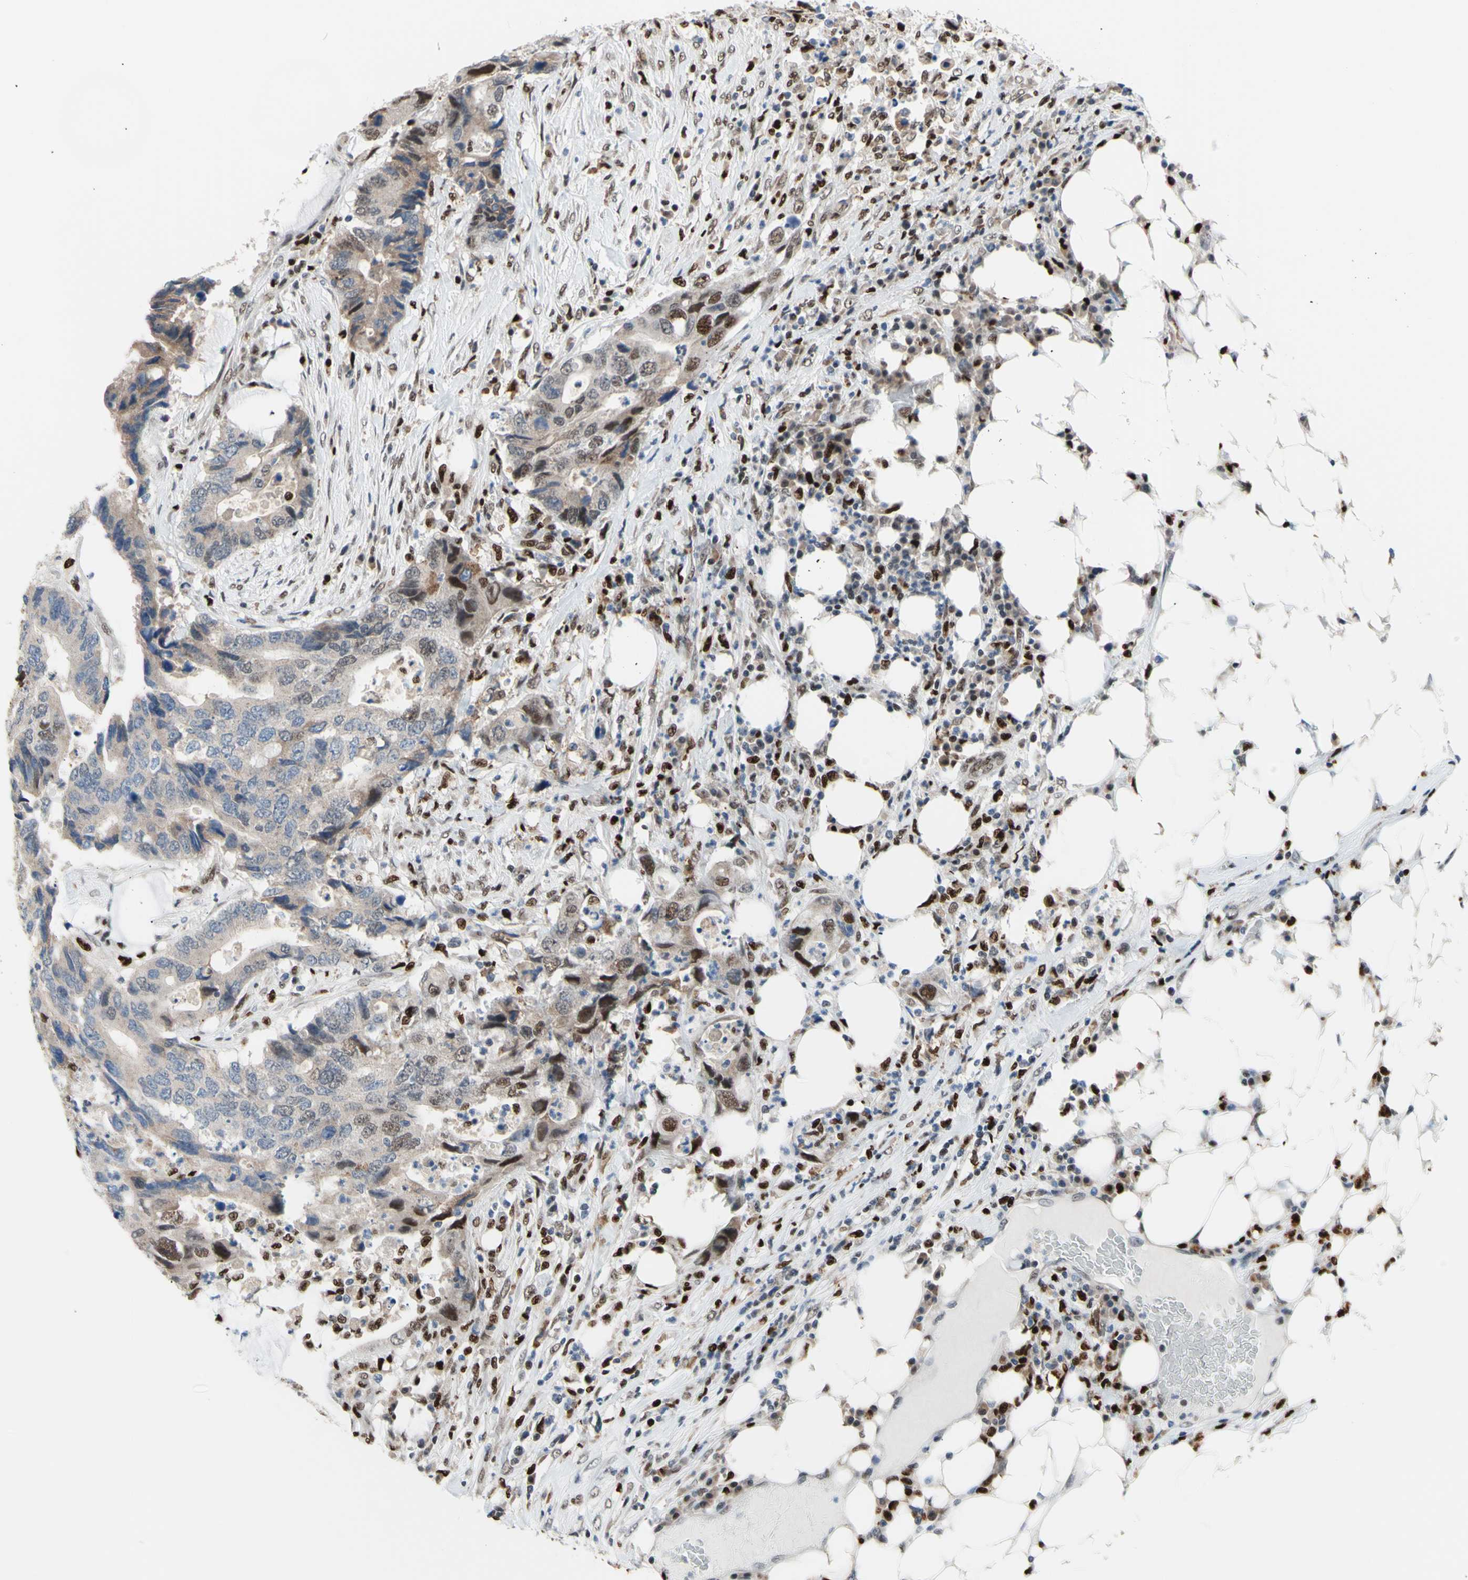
{"staining": {"intensity": "weak", "quantity": "25%-75%", "location": "cytoplasmic/membranous,nuclear"}, "tissue": "colorectal cancer", "cell_type": "Tumor cells", "image_type": "cancer", "snomed": [{"axis": "morphology", "description": "Adenocarcinoma, NOS"}, {"axis": "topography", "description": "Colon"}], "caption": "A histopathology image showing weak cytoplasmic/membranous and nuclear staining in approximately 25%-75% of tumor cells in colorectal adenocarcinoma, as visualized by brown immunohistochemical staining.", "gene": "EED", "patient": {"sex": "male", "age": 71}}